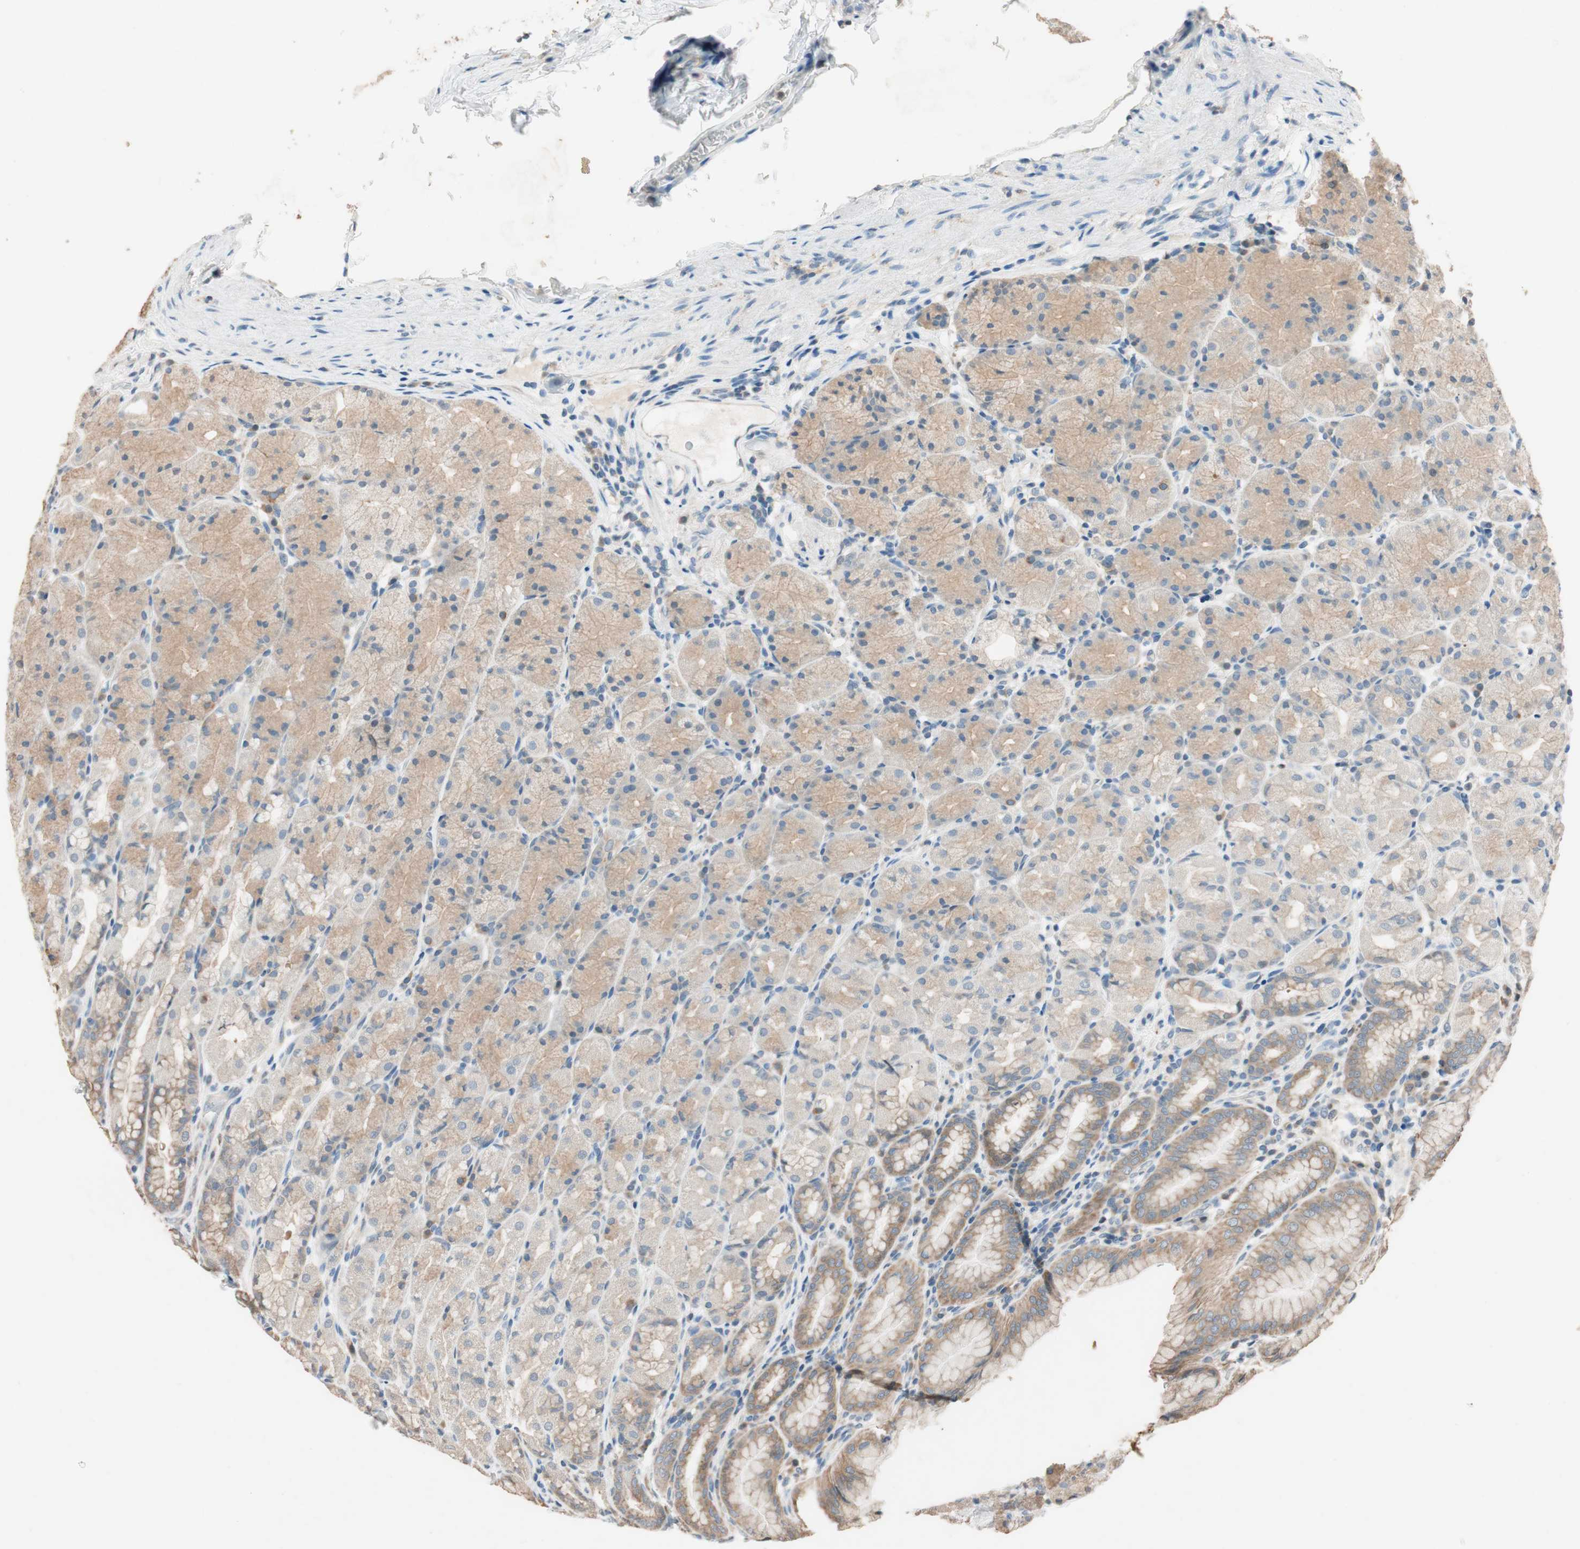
{"staining": {"intensity": "weak", "quantity": ">75%", "location": "cytoplasmic/membranous"}, "tissue": "stomach", "cell_type": "Glandular cells", "image_type": "normal", "snomed": [{"axis": "morphology", "description": "Normal tissue, NOS"}, {"axis": "topography", "description": "Stomach, upper"}], "caption": "Immunohistochemistry (IHC) histopathology image of normal human stomach stained for a protein (brown), which demonstrates low levels of weak cytoplasmic/membranous staining in approximately >75% of glandular cells.", "gene": "SERPINB5", "patient": {"sex": "male", "age": 68}}